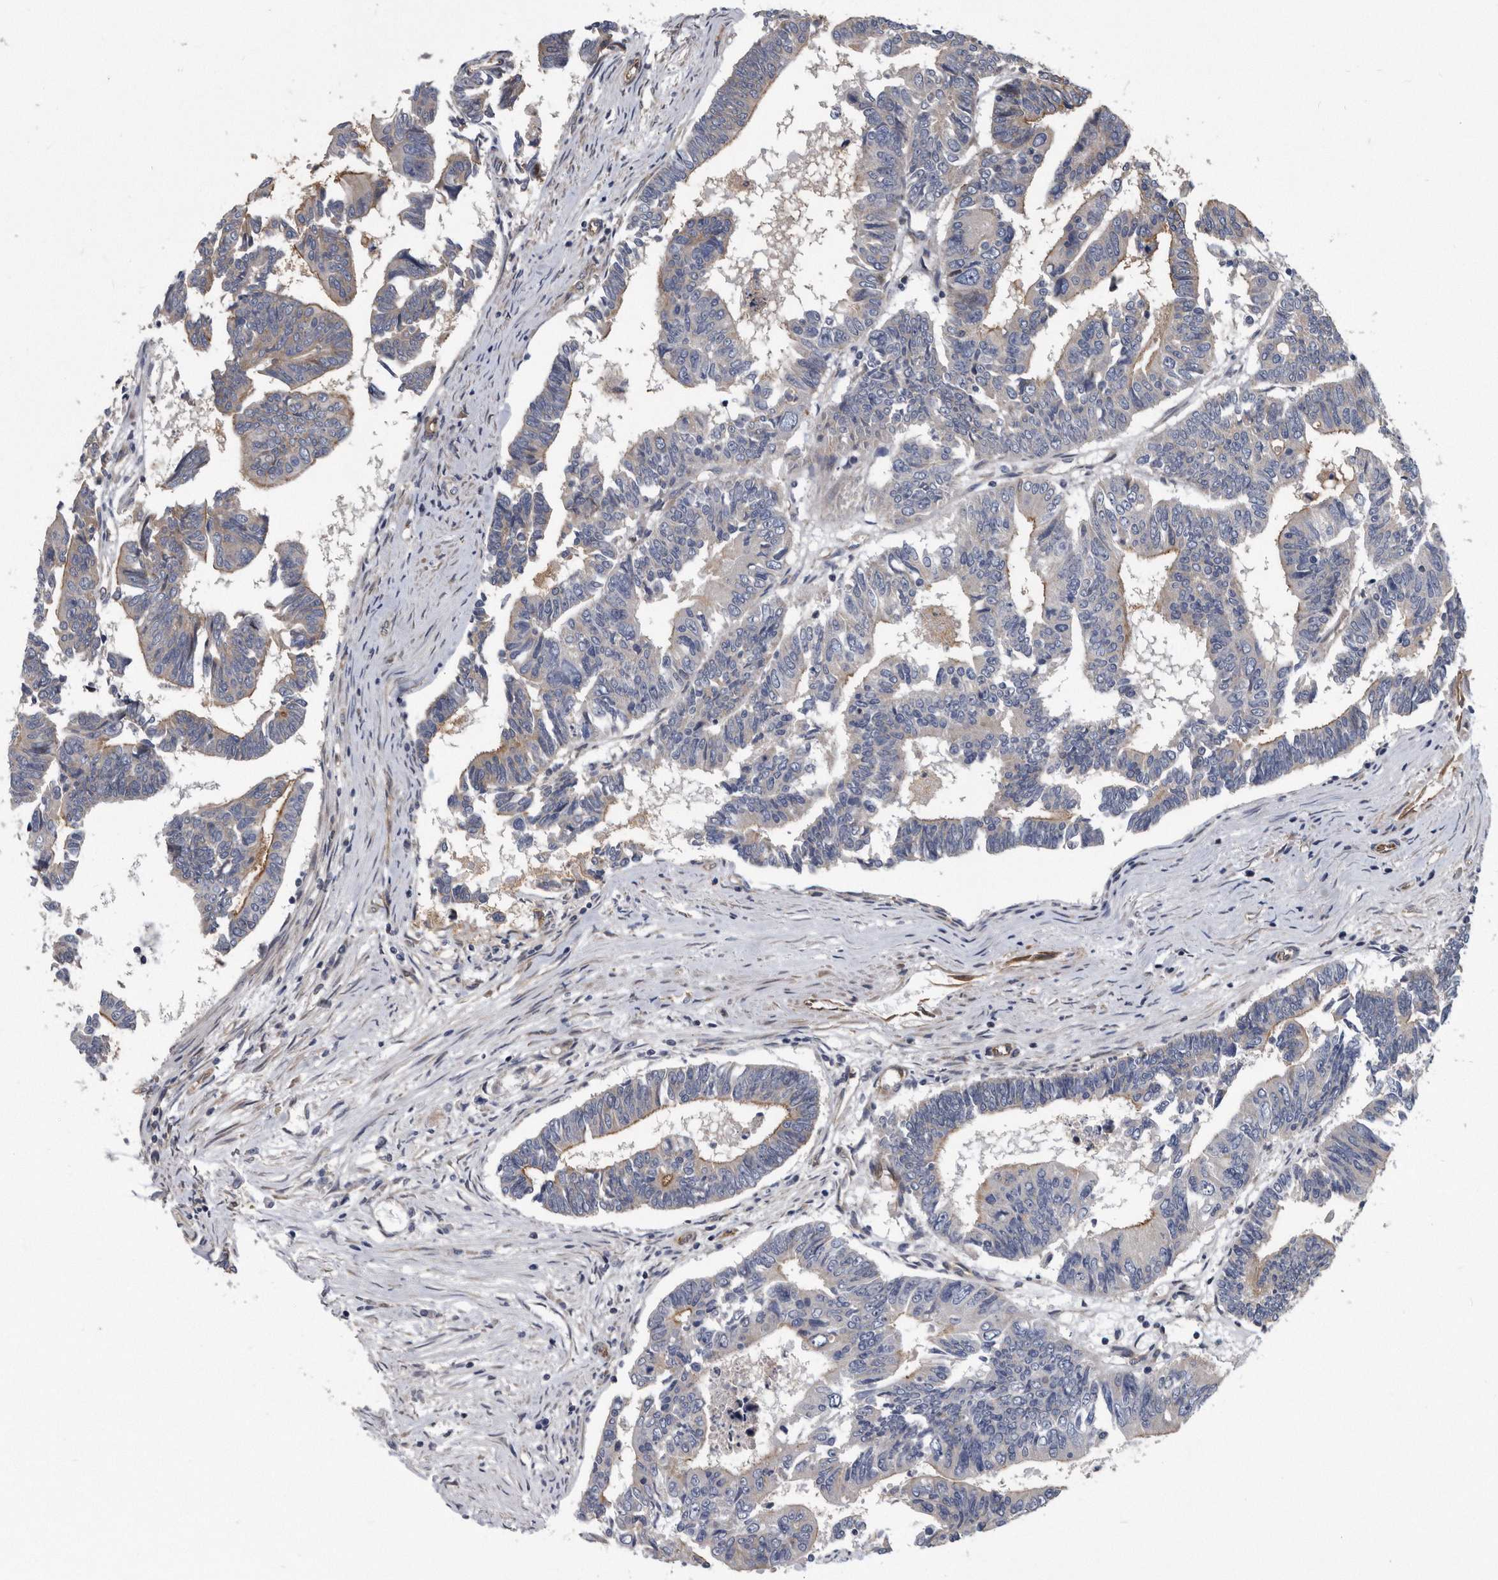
{"staining": {"intensity": "weak", "quantity": "<25%", "location": "cytoplasmic/membranous"}, "tissue": "colorectal cancer", "cell_type": "Tumor cells", "image_type": "cancer", "snomed": [{"axis": "morphology", "description": "Adenocarcinoma, NOS"}, {"axis": "topography", "description": "Rectum"}], "caption": "Immunohistochemistry (IHC) micrograph of colorectal adenocarcinoma stained for a protein (brown), which displays no positivity in tumor cells.", "gene": "ARMCX1", "patient": {"sex": "female", "age": 65}}